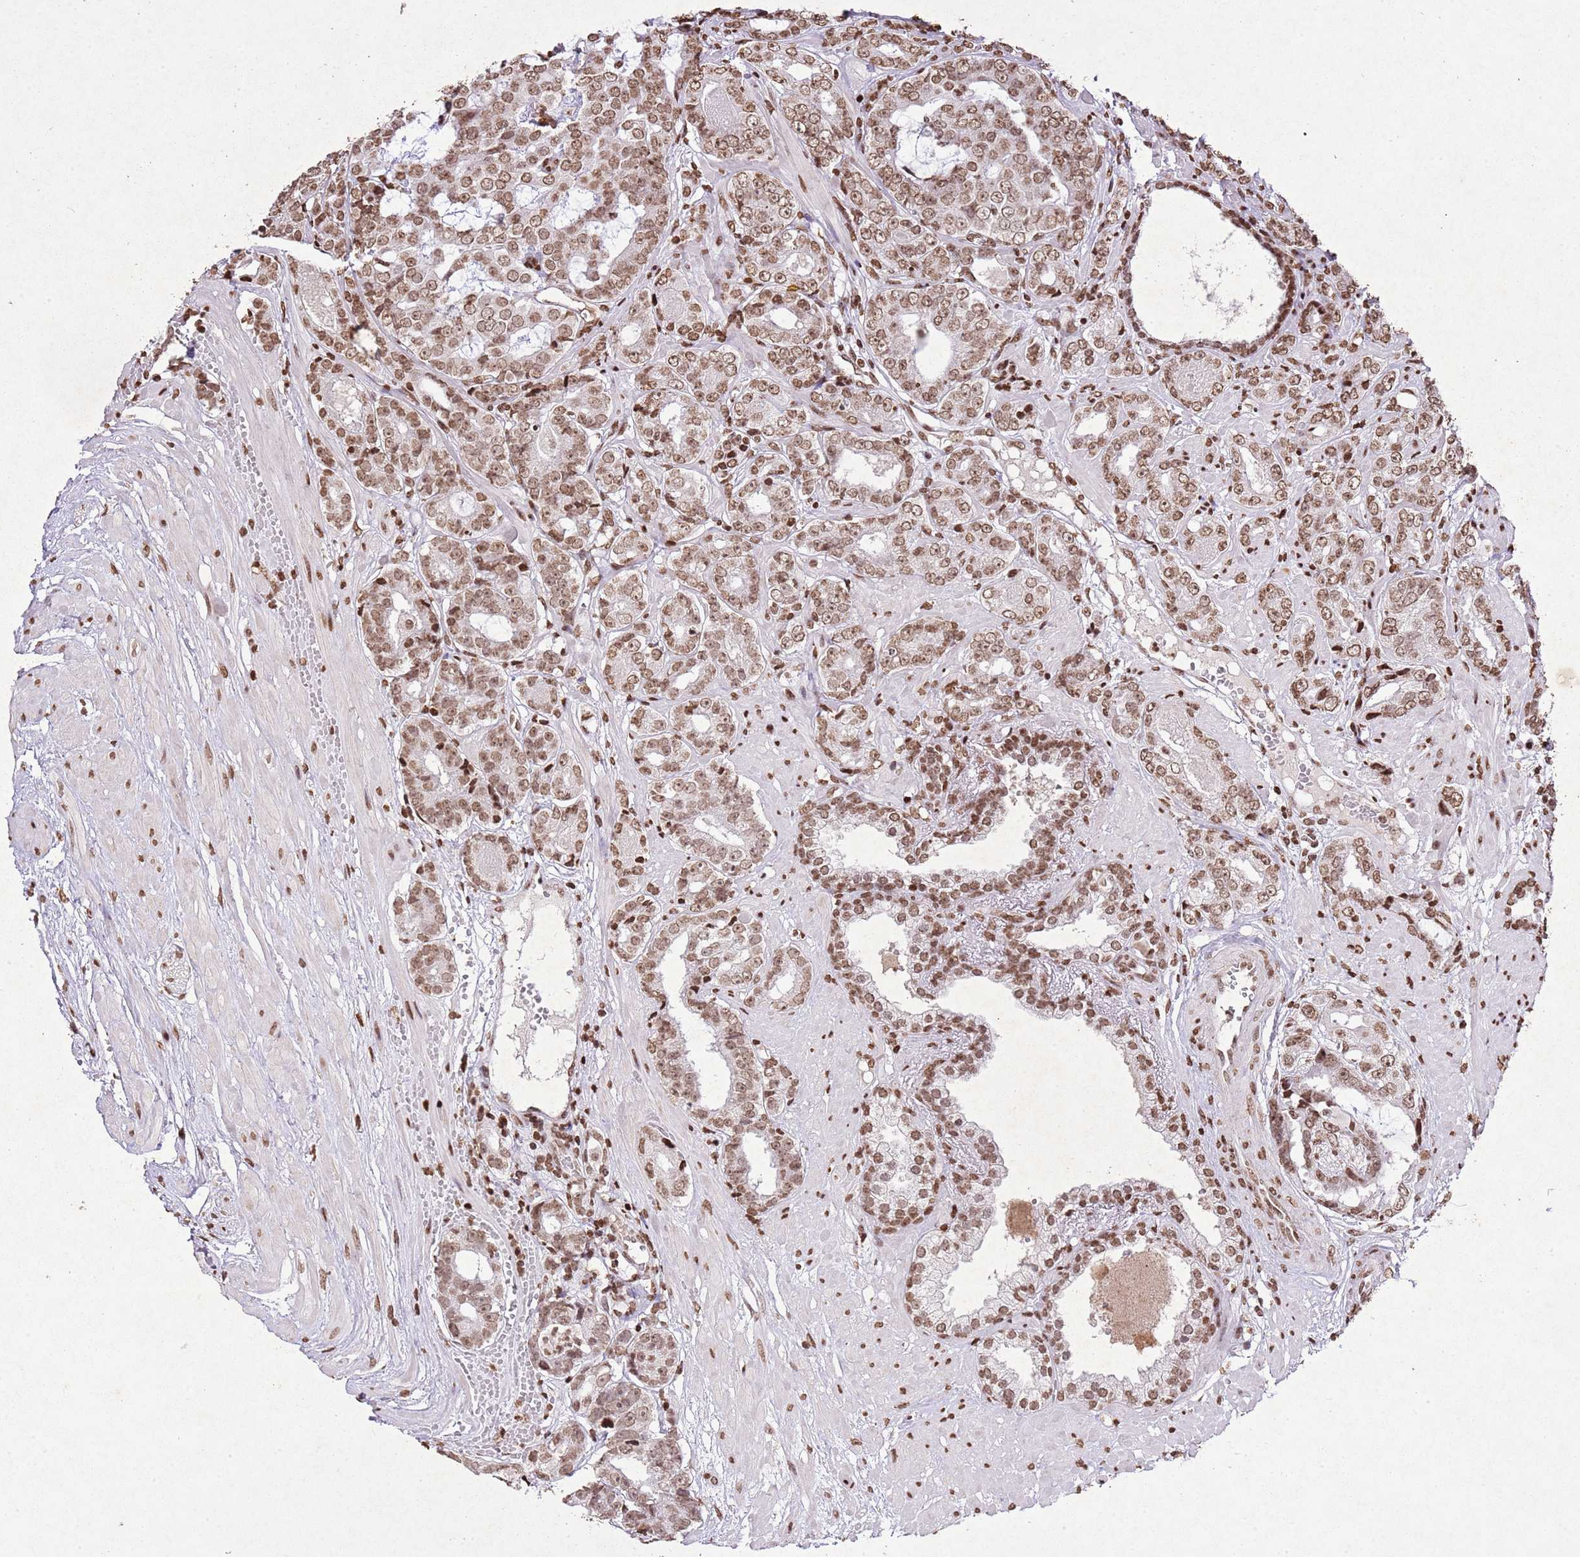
{"staining": {"intensity": "moderate", "quantity": ">75%", "location": "nuclear"}, "tissue": "prostate cancer", "cell_type": "Tumor cells", "image_type": "cancer", "snomed": [{"axis": "morphology", "description": "Adenocarcinoma, High grade"}, {"axis": "topography", "description": "Prostate"}], "caption": "A photomicrograph of human prostate high-grade adenocarcinoma stained for a protein demonstrates moderate nuclear brown staining in tumor cells. (Brightfield microscopy of DAB IHC at high magnification).", "gene": "BMAL1", "patient": {"sex": "male", "age": 71}}